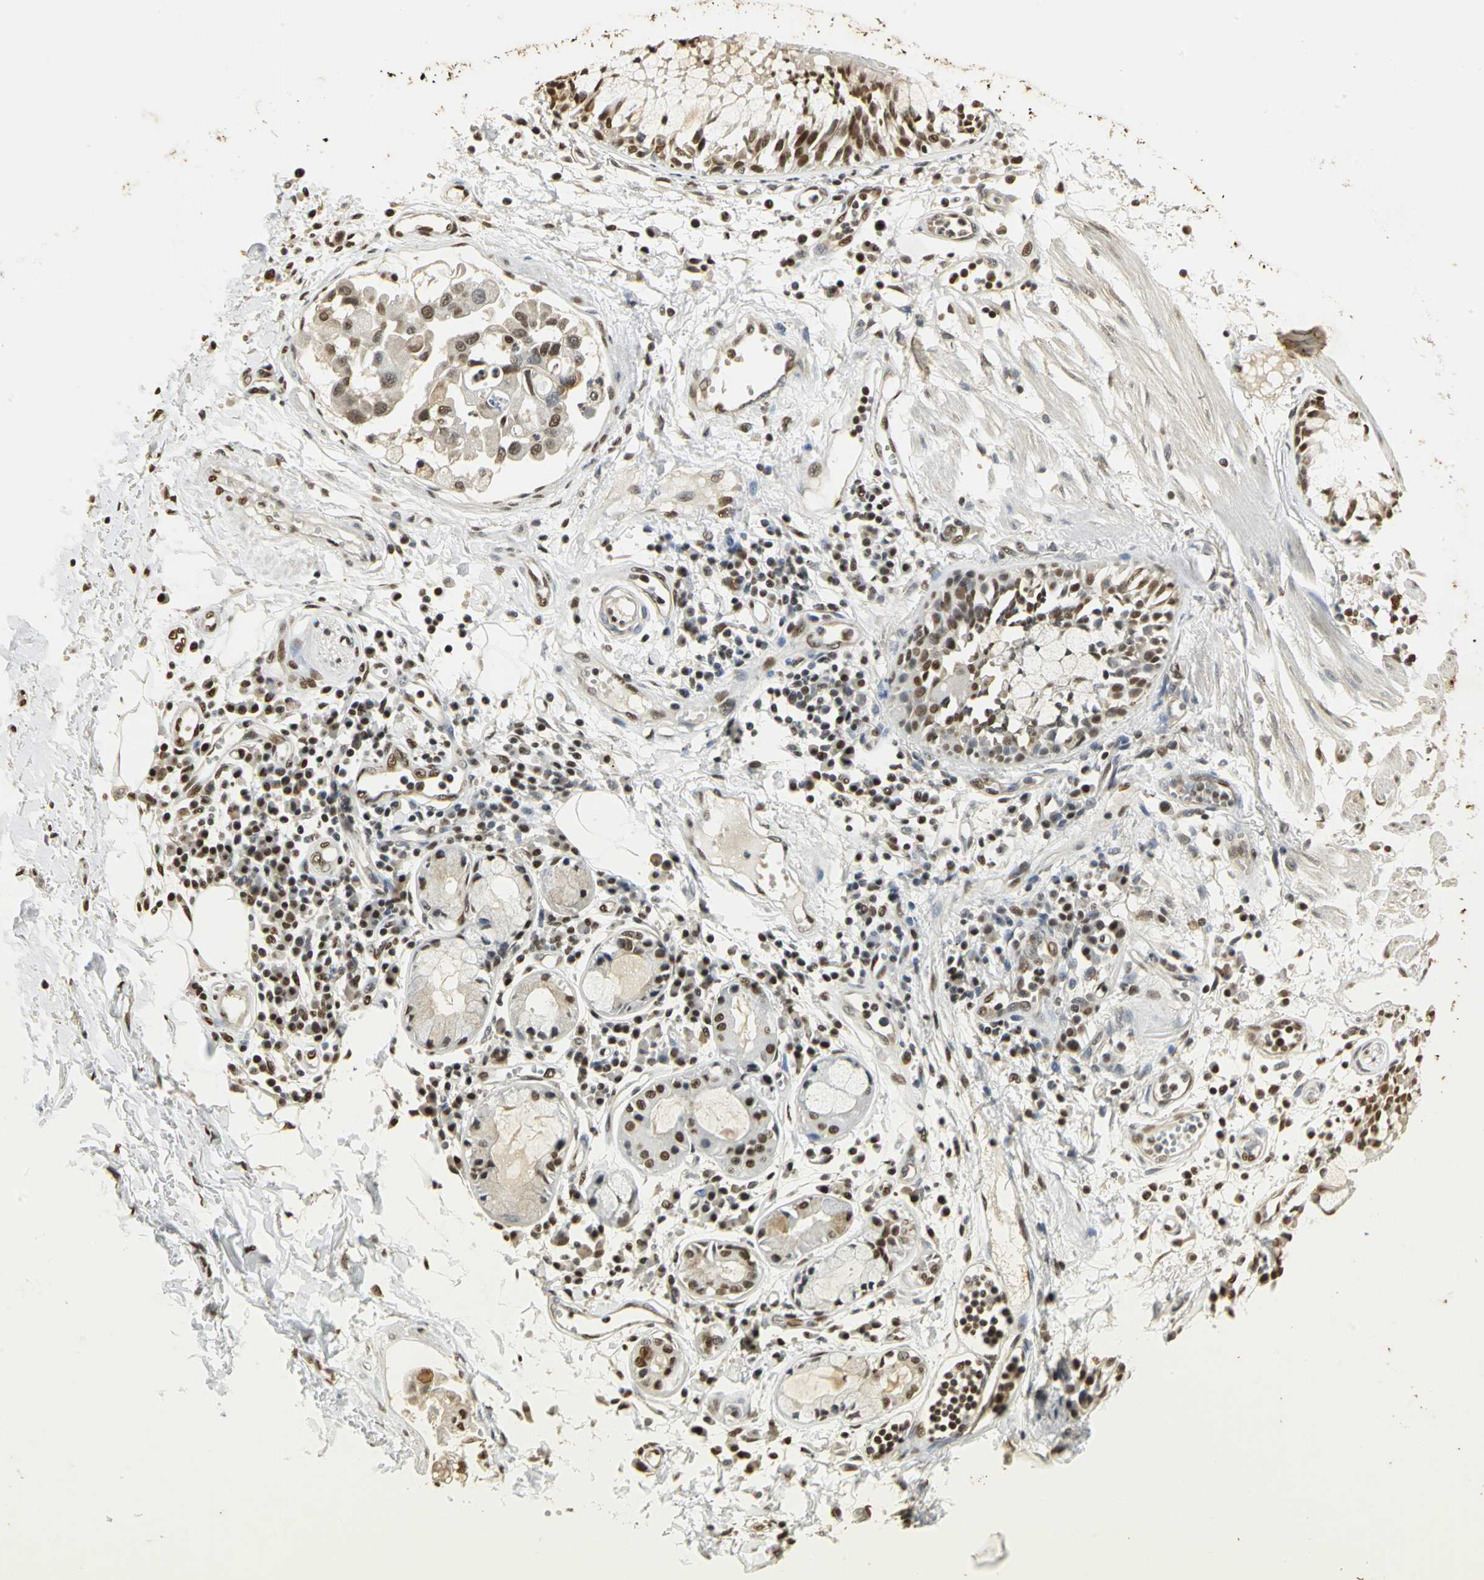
{"staining": {"intensity": "moderate", "quantity": ">75%", "location": "nuclear"}, "tissue": "adipose tissue", "cell_type": "Adipocytes", "image_type": "normal", "snomed": [{"axis": "morphology", "description": "Normal tissue, NOS"}, {"axis": "morphology", "description": "Adenocarcinoma, NOS"}, {"axis": "topography", "description": "Cartilage tissue"}, {"axis": "topography", "description": "Bronchus"}, {"axis": "topography", "description": "Lung"}], "caption": "Adipose tissue stained with DAB (3,3'-diaminobenzidine) immunohistochemistry (IHC) shows medium levels of moderate nuclear staining in approximately >75% of adipocytes.", "gene": "SET", "patient": {"sex": "female", "age": 67}}